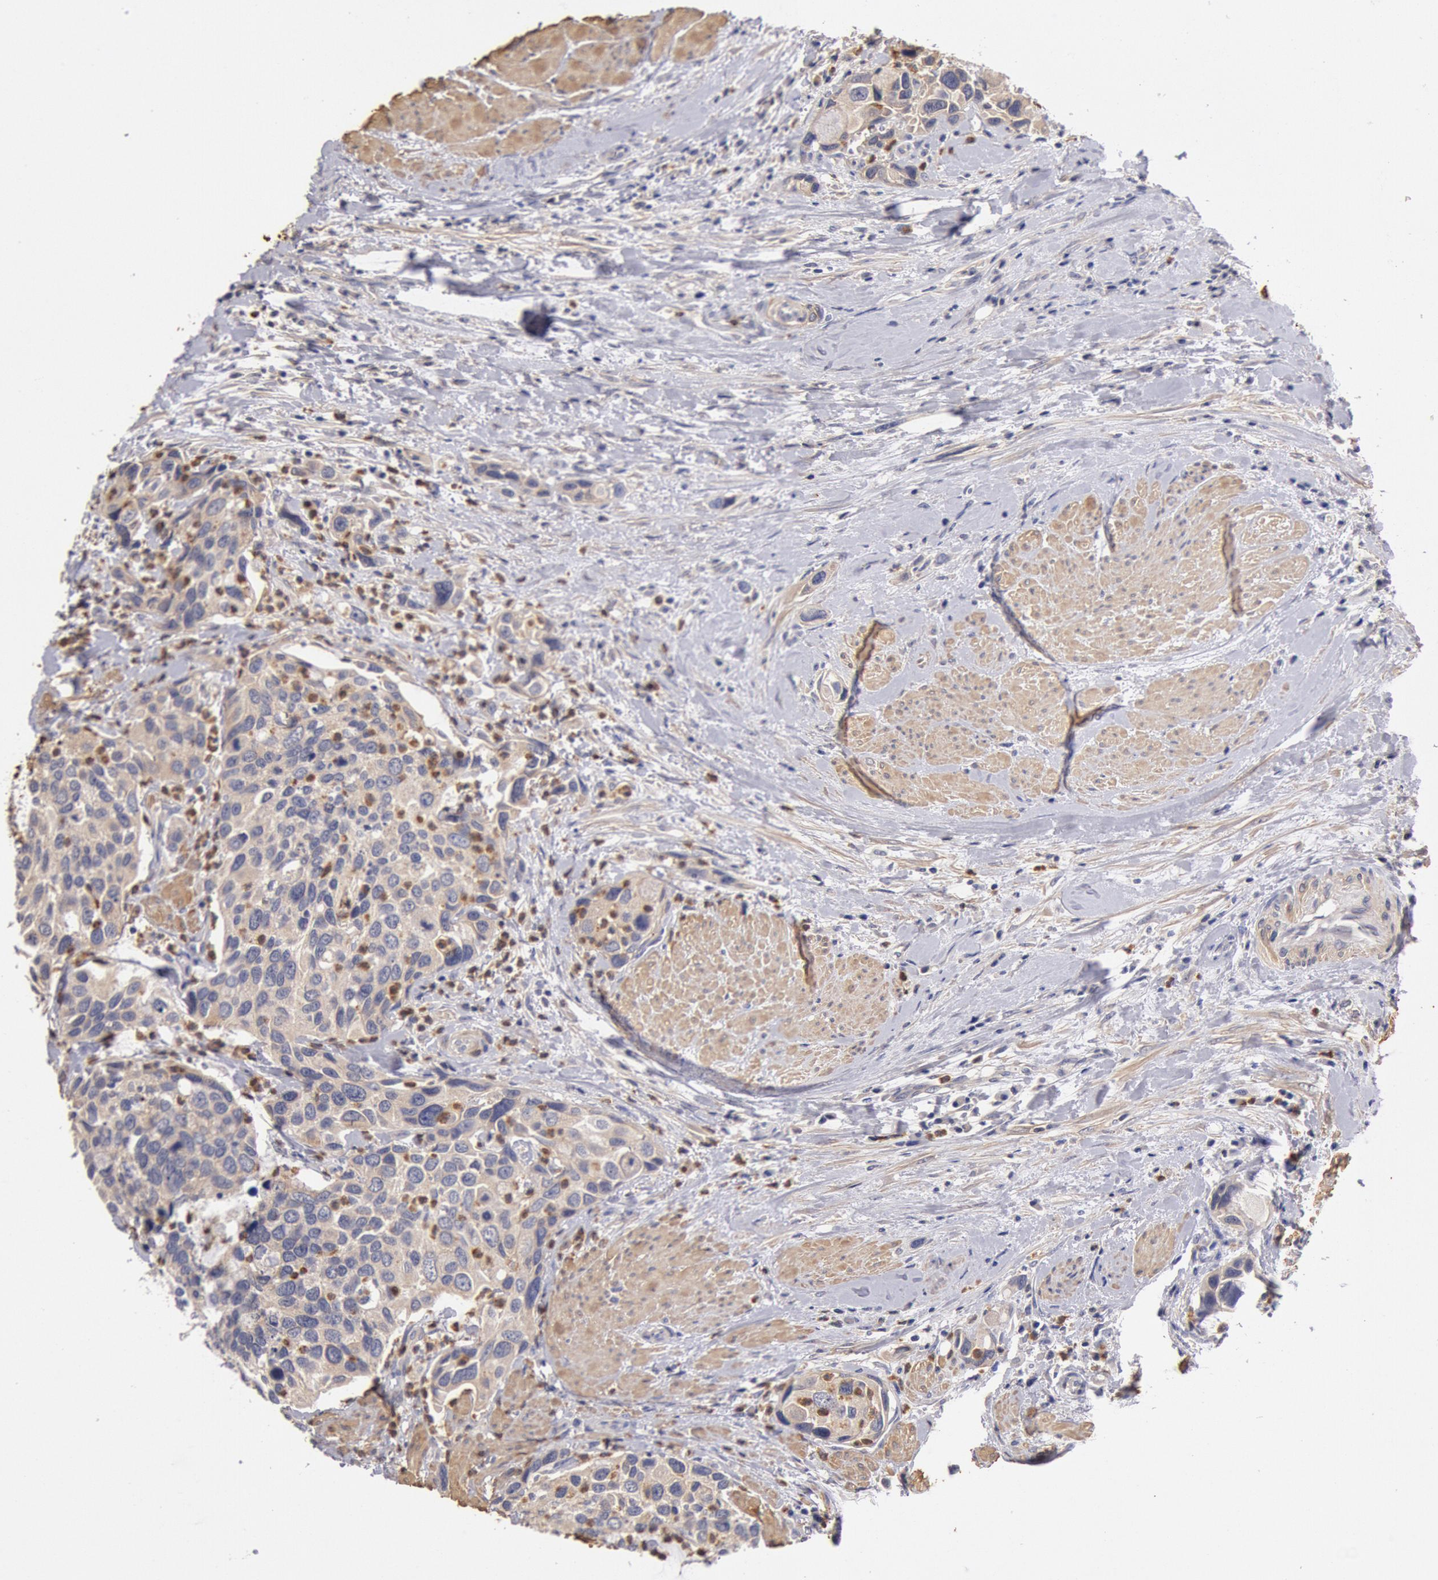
{"staining": {"intensity": "weak", "quantity": ">75%", "location": "cytoplasmic/membranous"}, "tissue": "urothelial cancer", "cell_type": "Tumor cells", "image_type": "cancer", "snomed": [{"axis": "morphology", "description": "Urothelial carcinoma, High grade"}, {"axis": "topography", "description": "Urinary bladder"}], "caption": "Urothelial carcinoma (high-grade) was stained to show a protein in brown. There is low levels of weak cytoplasmic/membranous staining in approximately >75% of tumor cells. (IHC, brightfield microscopy, high magnification).", "gene": "TMED8", "patient": {"sex": "male", "age": 66}}